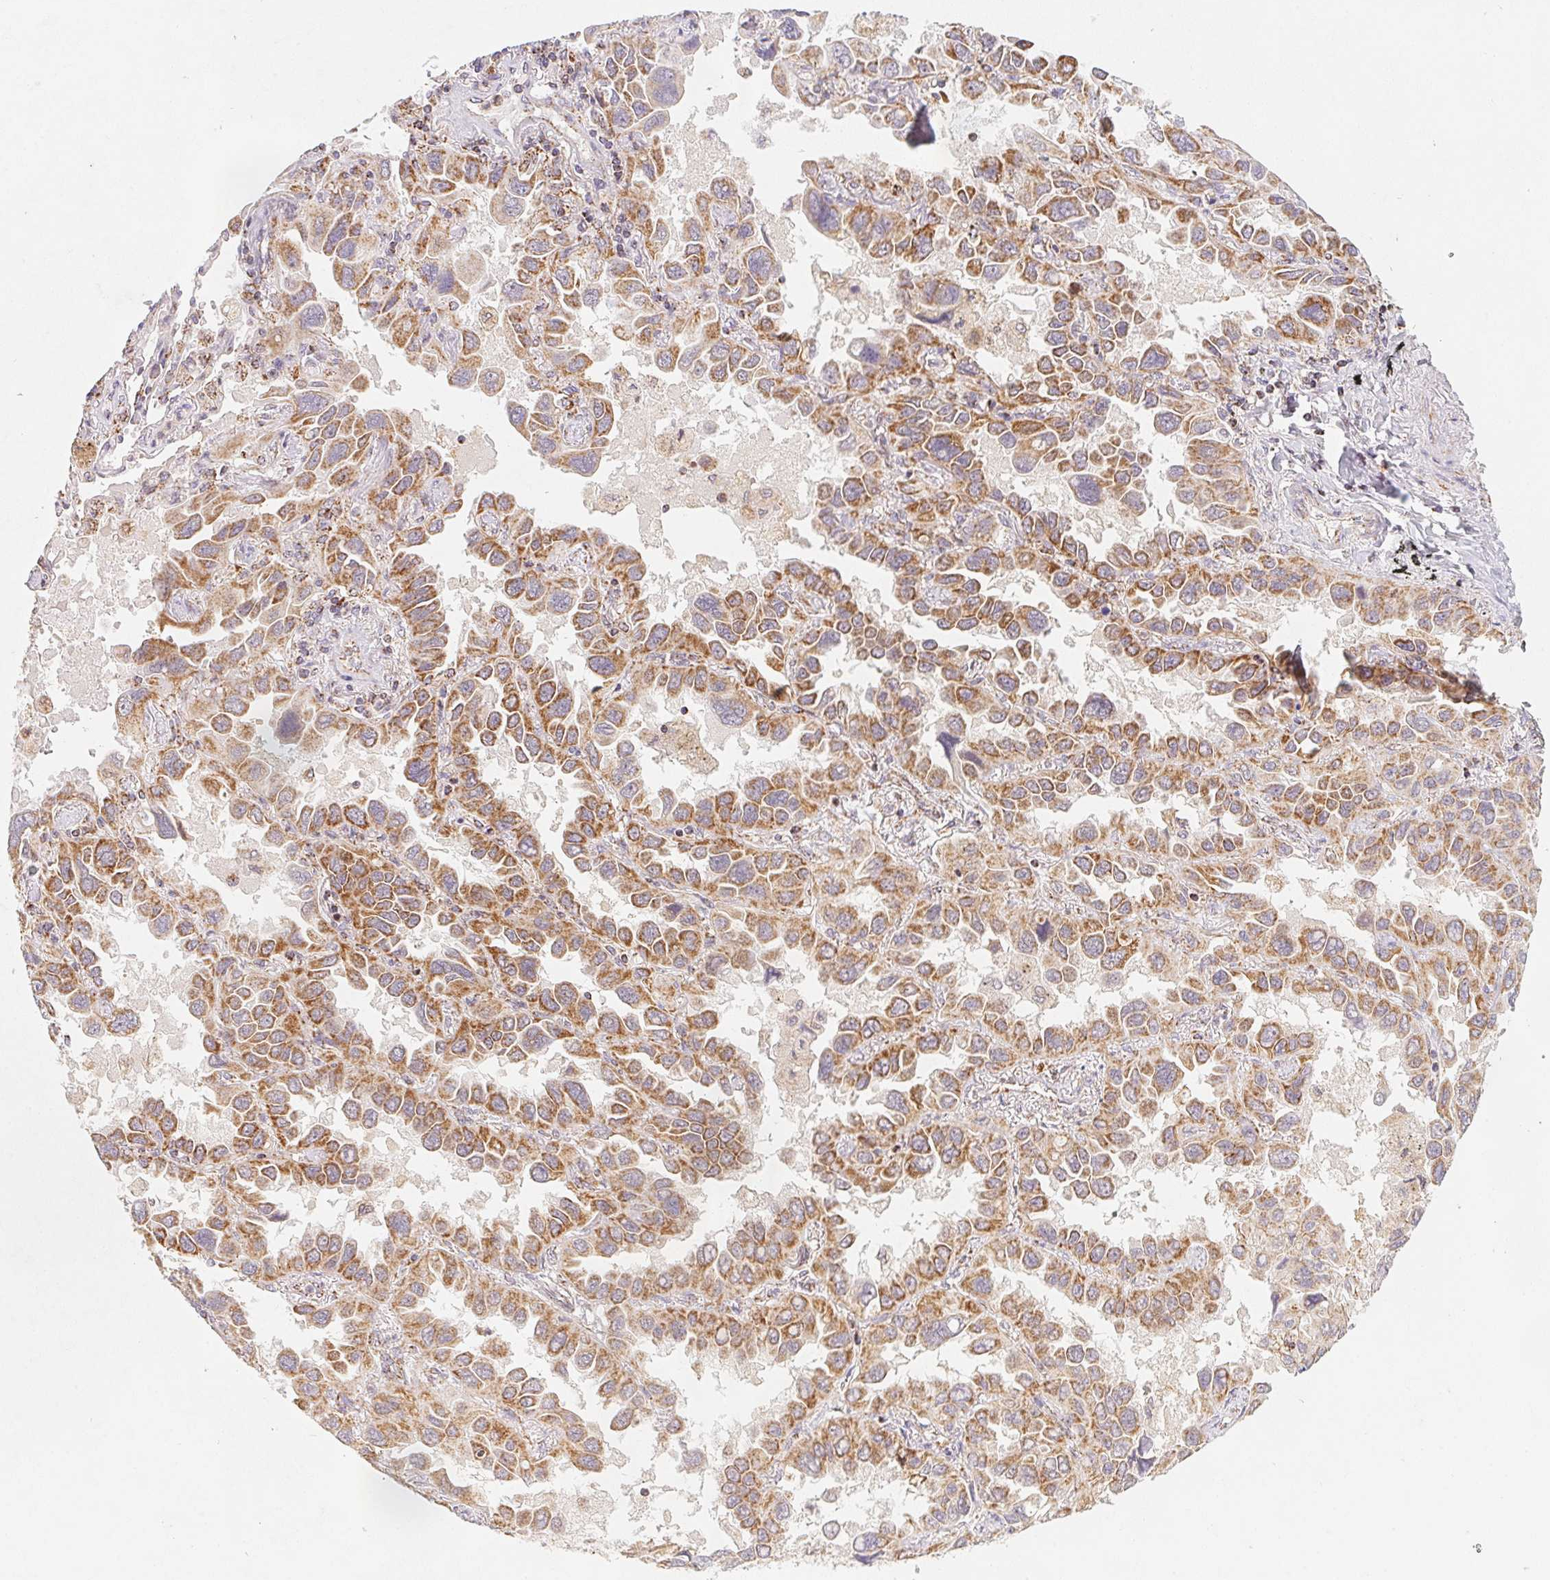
{"staining": {"intensity": "moderate", "quantity": ">75%", "location": "cytoplasmic/membranous"}, "tissue": "lung cancer", "cell_type": "Tumor cells", "image_type": "cancer", "snomed": [{"axis": "morphology", "description": "Adenocarcinoma, NOS"}, {"axis": "topography", "description": "Lung"}], "caption": "This is an image of immunohistochemistry staining of lung cancer, which shows moderate staining in the cytoplasmic/membranous of tumor cells.", "gene": "NDUFS6", "patient": {"sex": "male", "age": 64}}